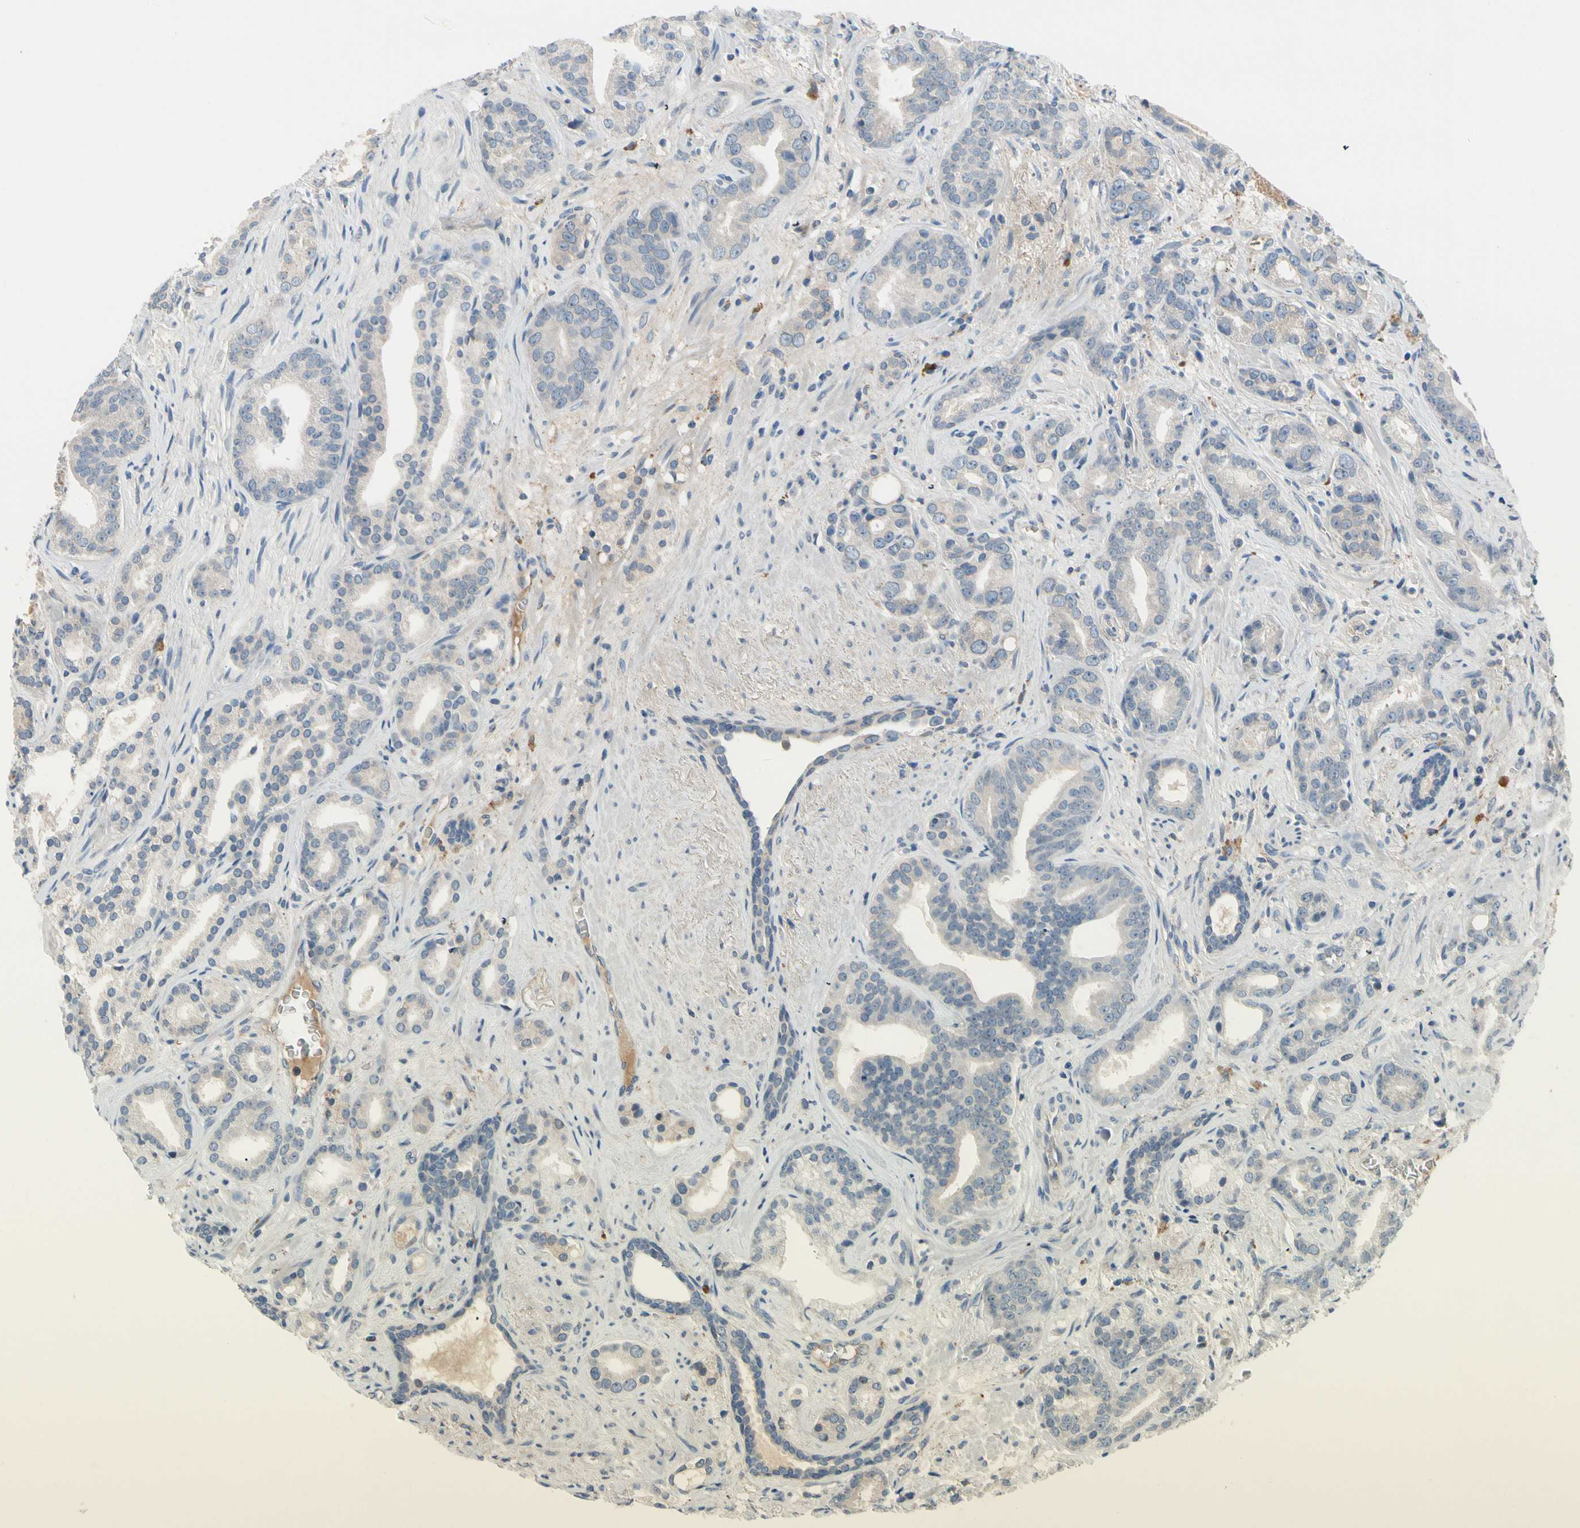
{"staining": {"intensity": "negative", "quantity": "none", "location": "none"}, "tissue": "prostate cancer", "cell_type": "Tumor cells", "image_type": "cancer", "snomed": [{"axis": "morphology", "description": "Adenocarcinoma, Low grade"}, {"axis": "topography", "description": "Prostate"}], "caption": "Tumor cells are negative for protein expression in human prostate cancer.", "gene": "CNDP1", "patient": {"sex": "male", "age": 63}}